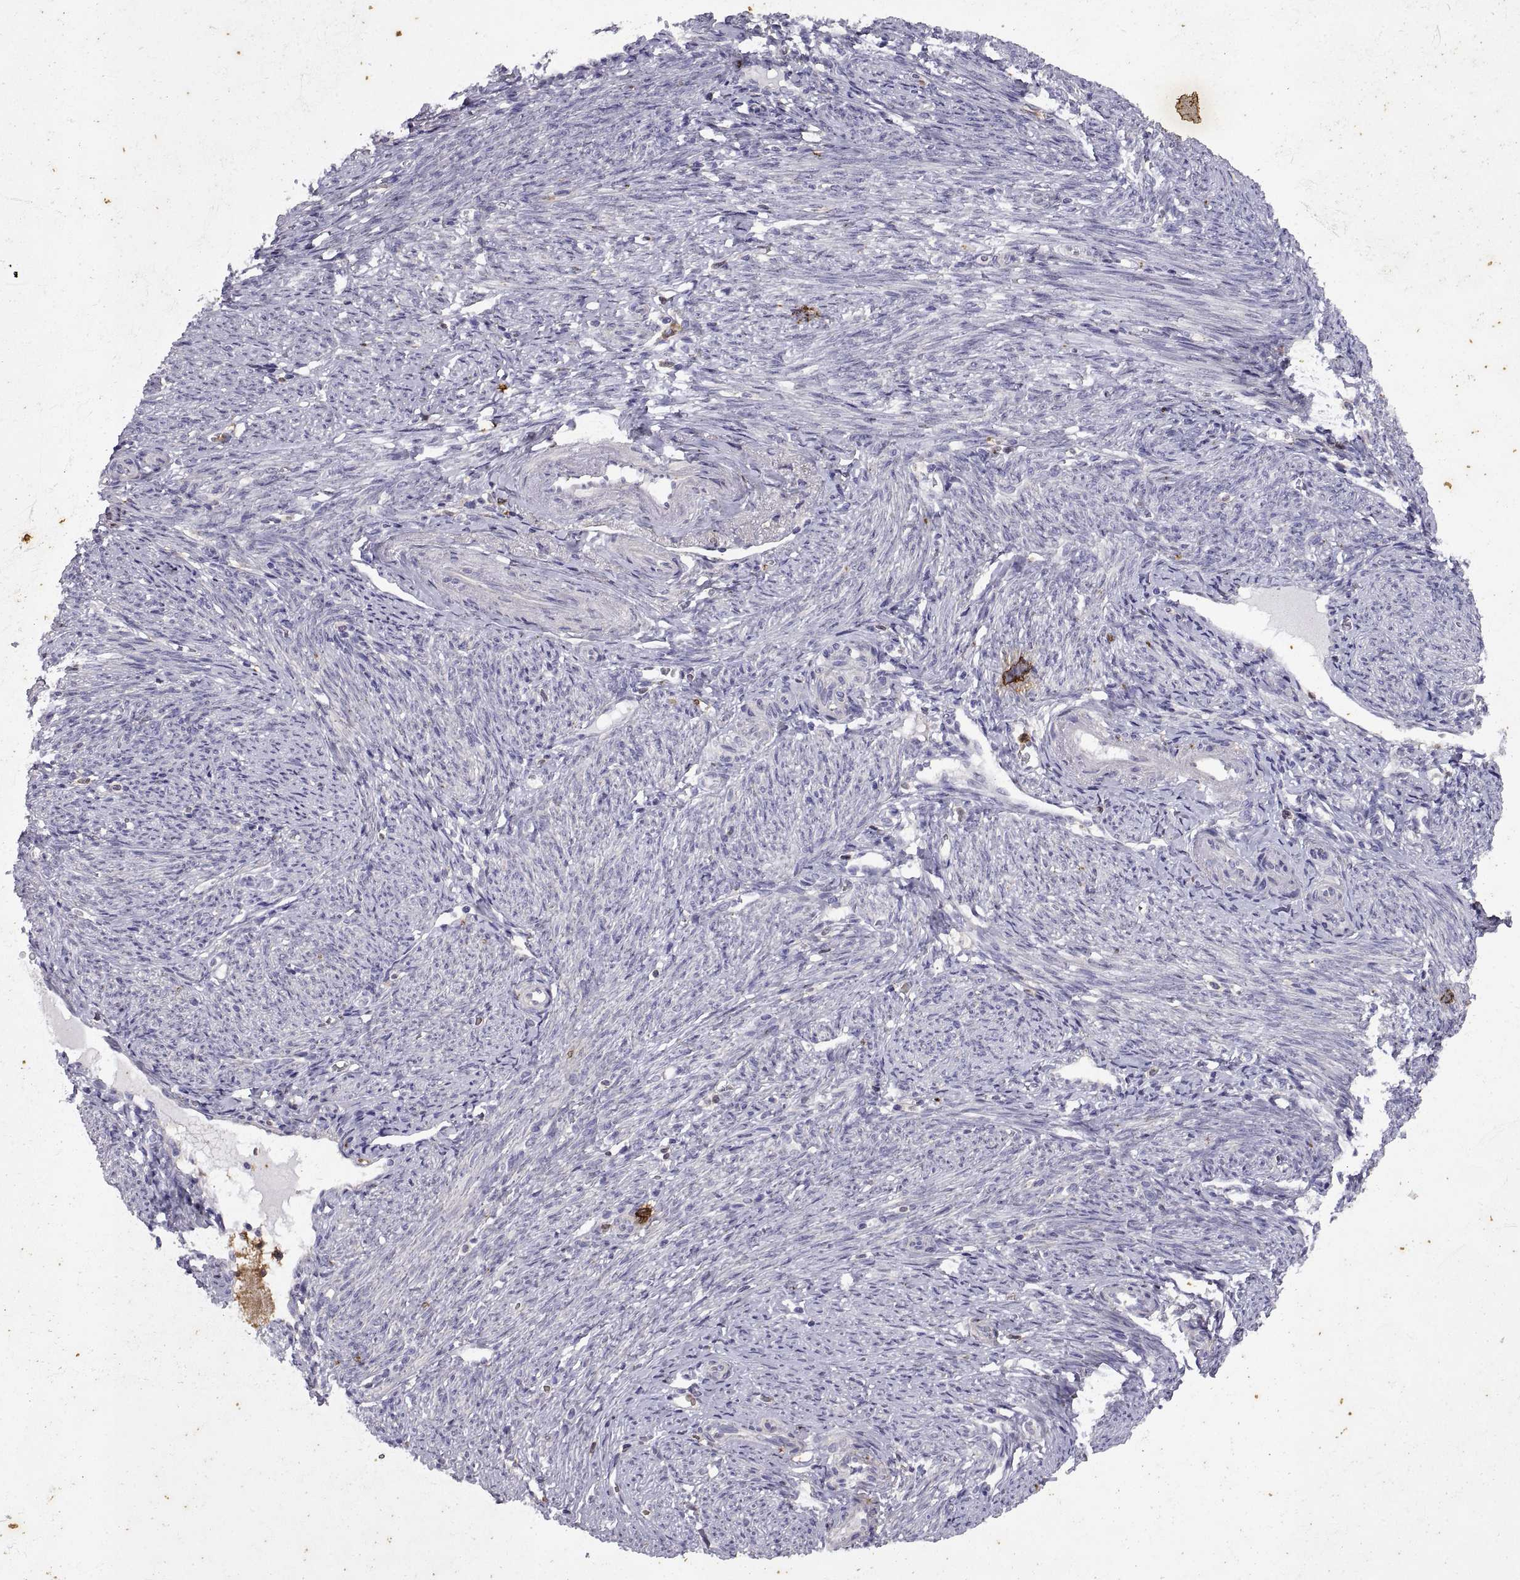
{"staining": {"intensity": "negative", "quantity": "none", "location": "none"}, "tissue": "endometrial cancer", "cell_type": "Tumor cells", "image_type": "cancer", "snomed": [{"axis": "morphology", "description": "Adenocarcinoma, NOS"}, {"axis": "topography", "description": "Endometrium"}], "caption": "Immunohistochemistry histopathology image of neoplastic tissue: adenocarcinoma (endometrial) stained with DAB (3,3'-diaminobenzidine) demonstrates no significant protein expression in tumor cells. (DAB (3,3'-diaminobenzidine) IHC with hematoxylin counter stain).", "gene": "DOK3", "patient": {"sex": "female", "age": 57}}